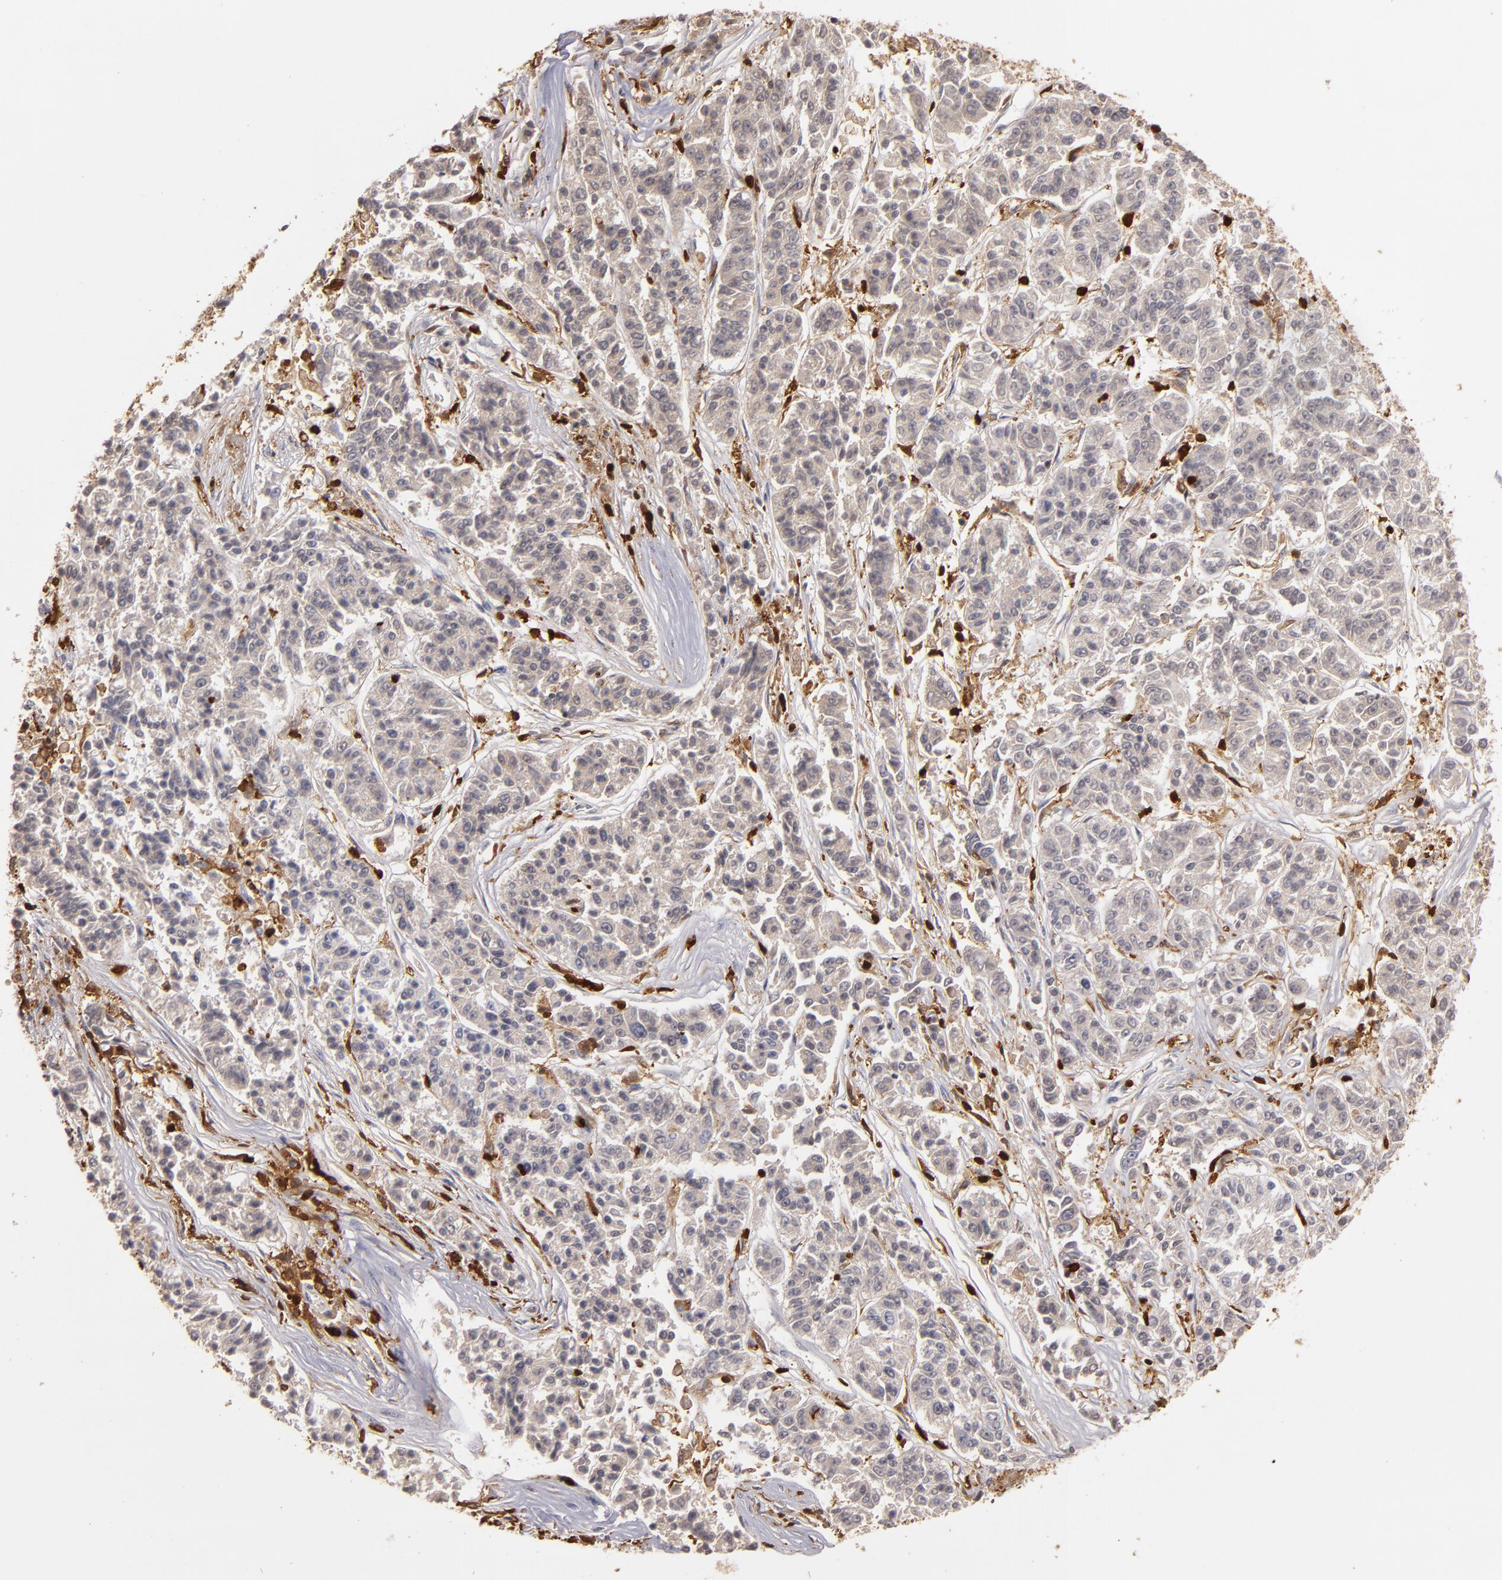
{"staining": {"intensity": "weak", "quantity": ">75%", "location": "cytoplasmic/membranous"}, "tissue": "lung cancer", "cell_type": "Tumor cells", "image_type": "cancer", "snomed": [{"axis": "morphology", "description": "Adenocarcinoma, NOS"}, {"axis": "topography", "description": "Lung"}], "caption": "IHC of human lung cancer (adenocarcinoma) demonstrates low levels of weak cytoplasmic/membranous staining in about >75% of tumor cells.", "gene": "WAS", "patient": {"sex": "male", "age": 84}}